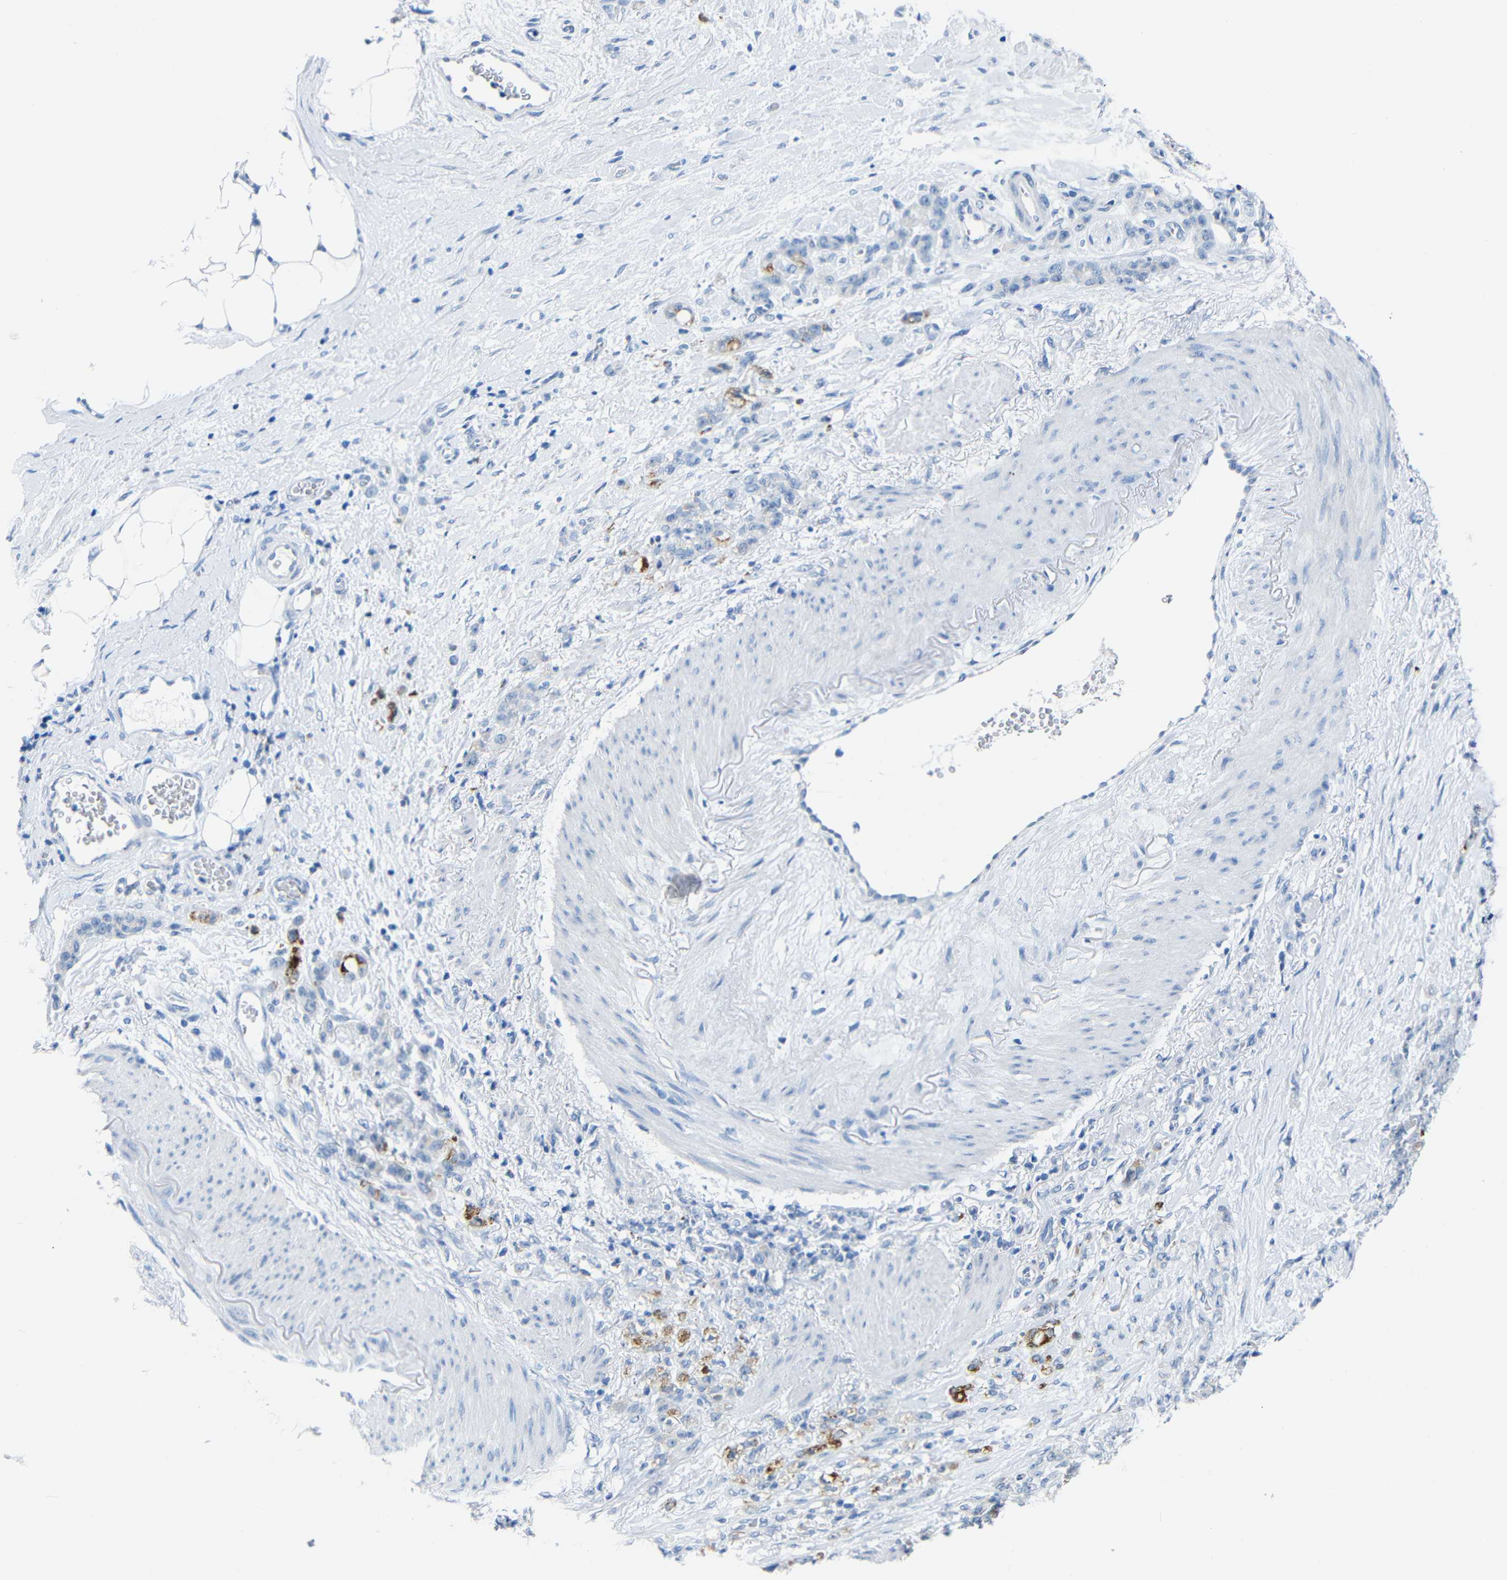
{"staining": {"intensity": "moderate", "quantity": ">75%", "location": "cytoplasmic/membranous"}, "tissue": "stomach cancer", "cell_type": "Tumor cells", "image_type": "cancer", "snomed": [{"axis": "morphology", "description": "Adenocarcinoma, NOS"}, {"axis": "topography", "description": "Stomach"}], "caption": "A brown stain labels moderate cytoplasmic/membranous positivity of a protein in human stomach adenocarcinoma tumor cells.", "gene": "C15orf48", "patient": {"sex": "male", "age": 82}}